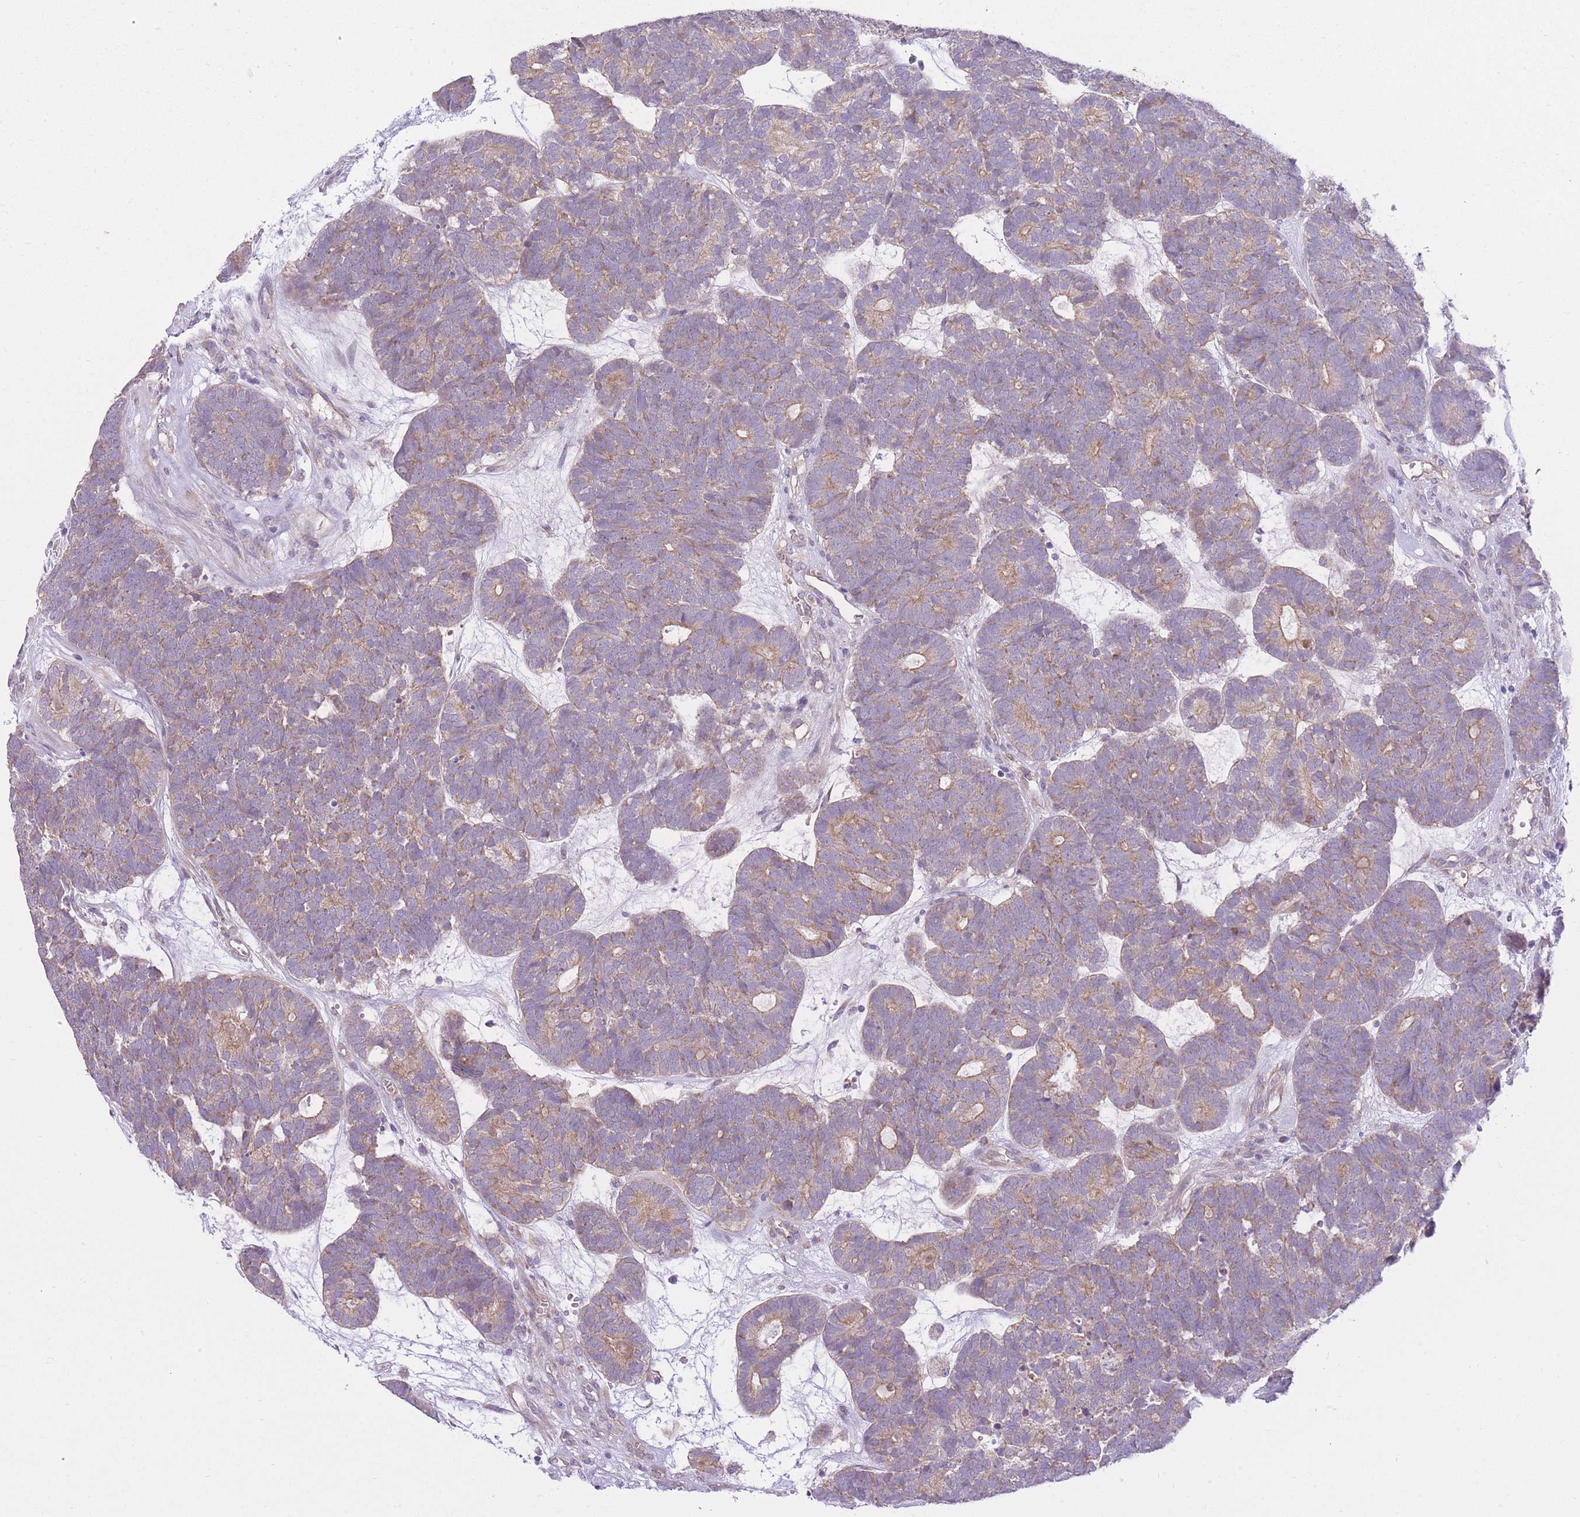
{"staining": {"intensity": "weak", "quantity": ">75%", "location": "cytoplasmic/membranous"}, "tissue": "head and neck cancer", "cell_type": "Tumor cells", "image_type": "cancer", "snomed": [{"axis": "morphology", "description": "Adenocarcinoma, NOS"}, {"axis": "topography", "description": "Head-Neck"}], "caption": "Human head and neck cancer (adenocarcinoma) stained with a brown dye demonstrates weak cytoplasmic/membranous positive staining in approximately >75% of tumor cells.", "gene": "REV1", "patient": {"sex": "female", "age": 81}}